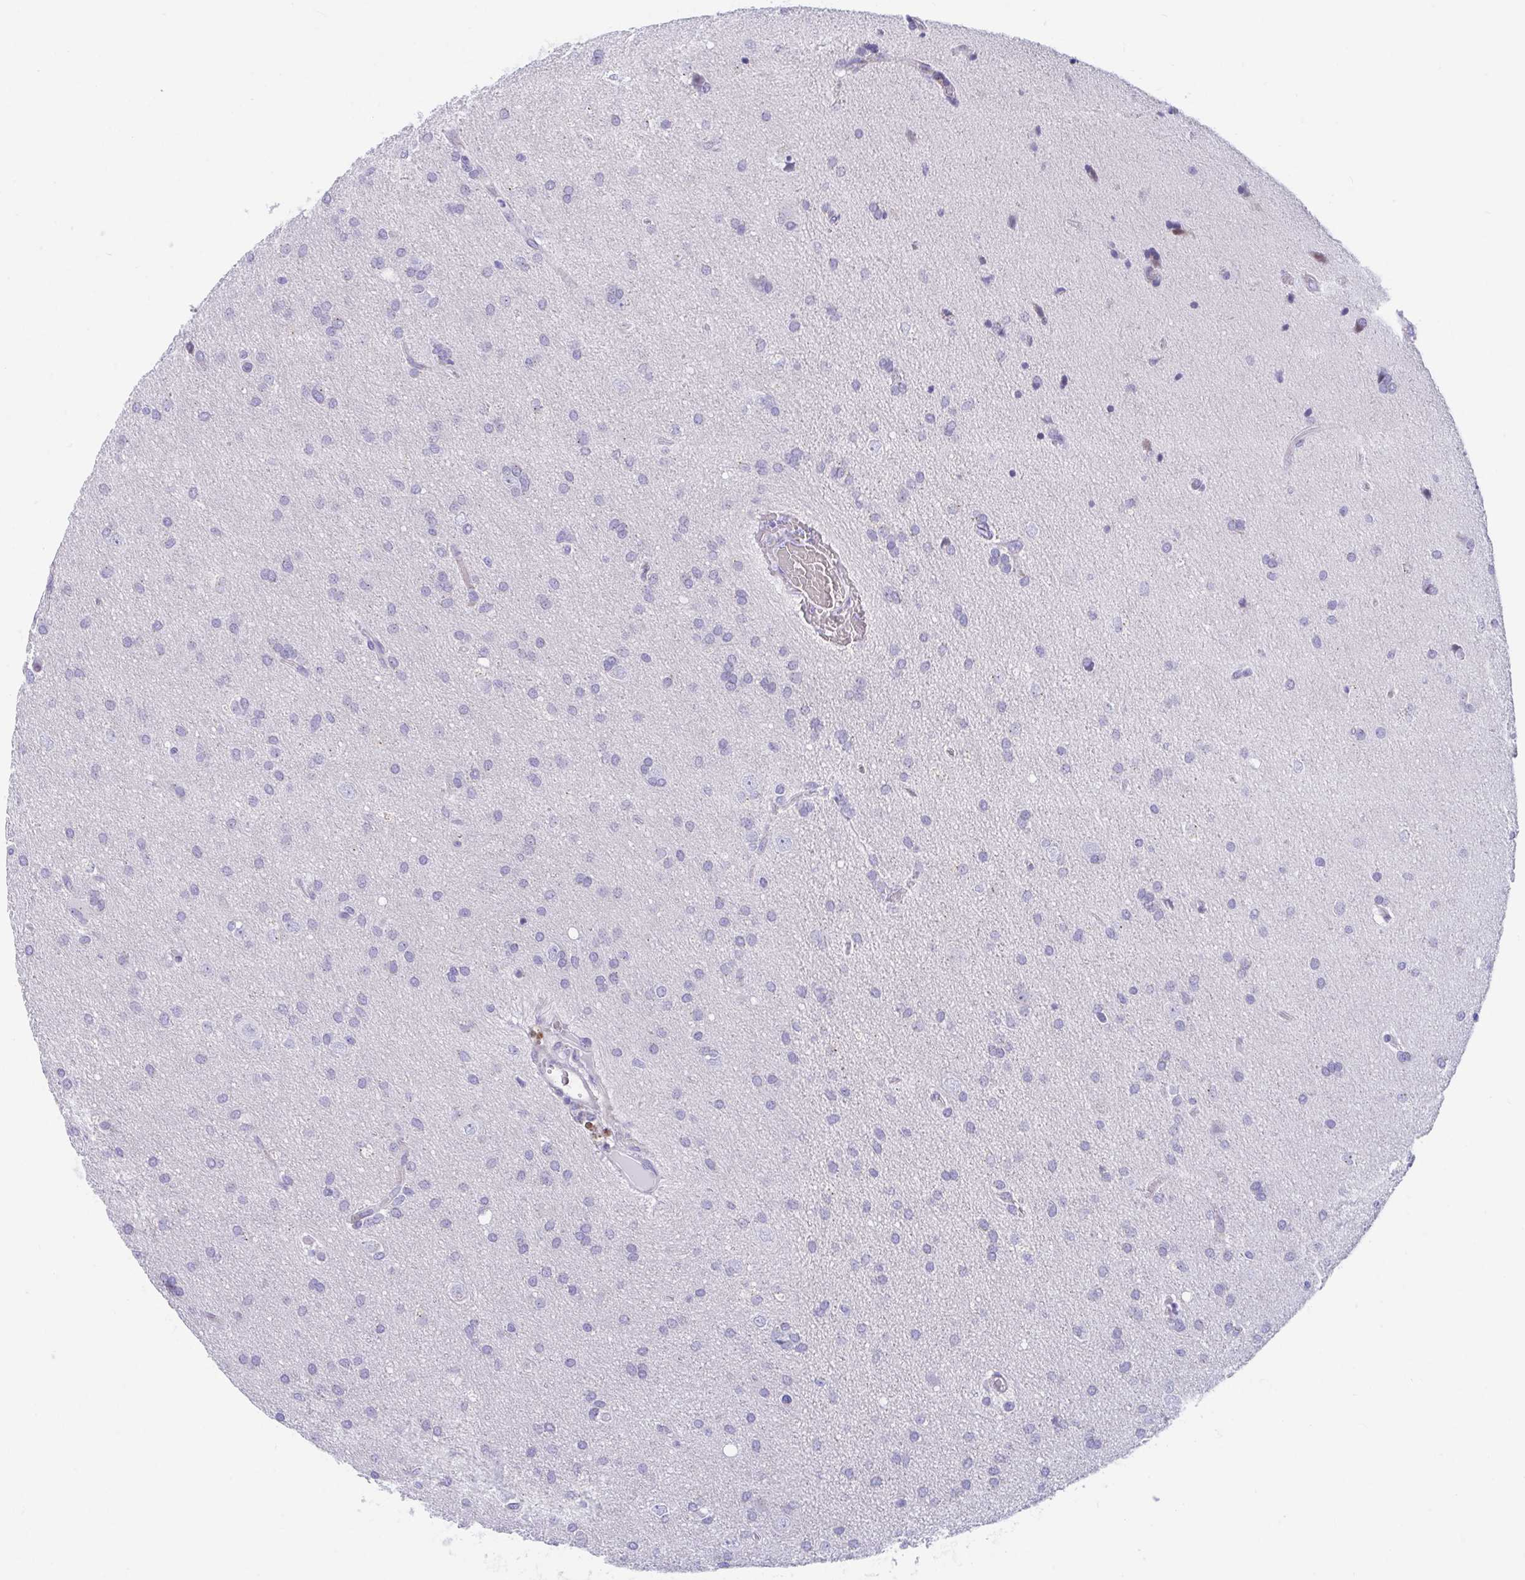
{"staining": {"intensity": "negative", "quantity": "none", "location": "none"}, "tissue": "glioma", "cell_type": "Tumor cells", "image_type": "cancer", "snomed": [{"axis": "morphology", "description": "Glioma, malignant, Low grade"}, {"axis": "topography", "description": "Brain"}], "caption": "This is a photomicrograph of IHC staining of malignant low-grade glioma, which shows no positivity in tumor cells. (Immunohistochemistry (ihc), brightfield microscopy, high magnification).", "gene": "TTC30B", "patient": {"sex": "female", "age": 54}}